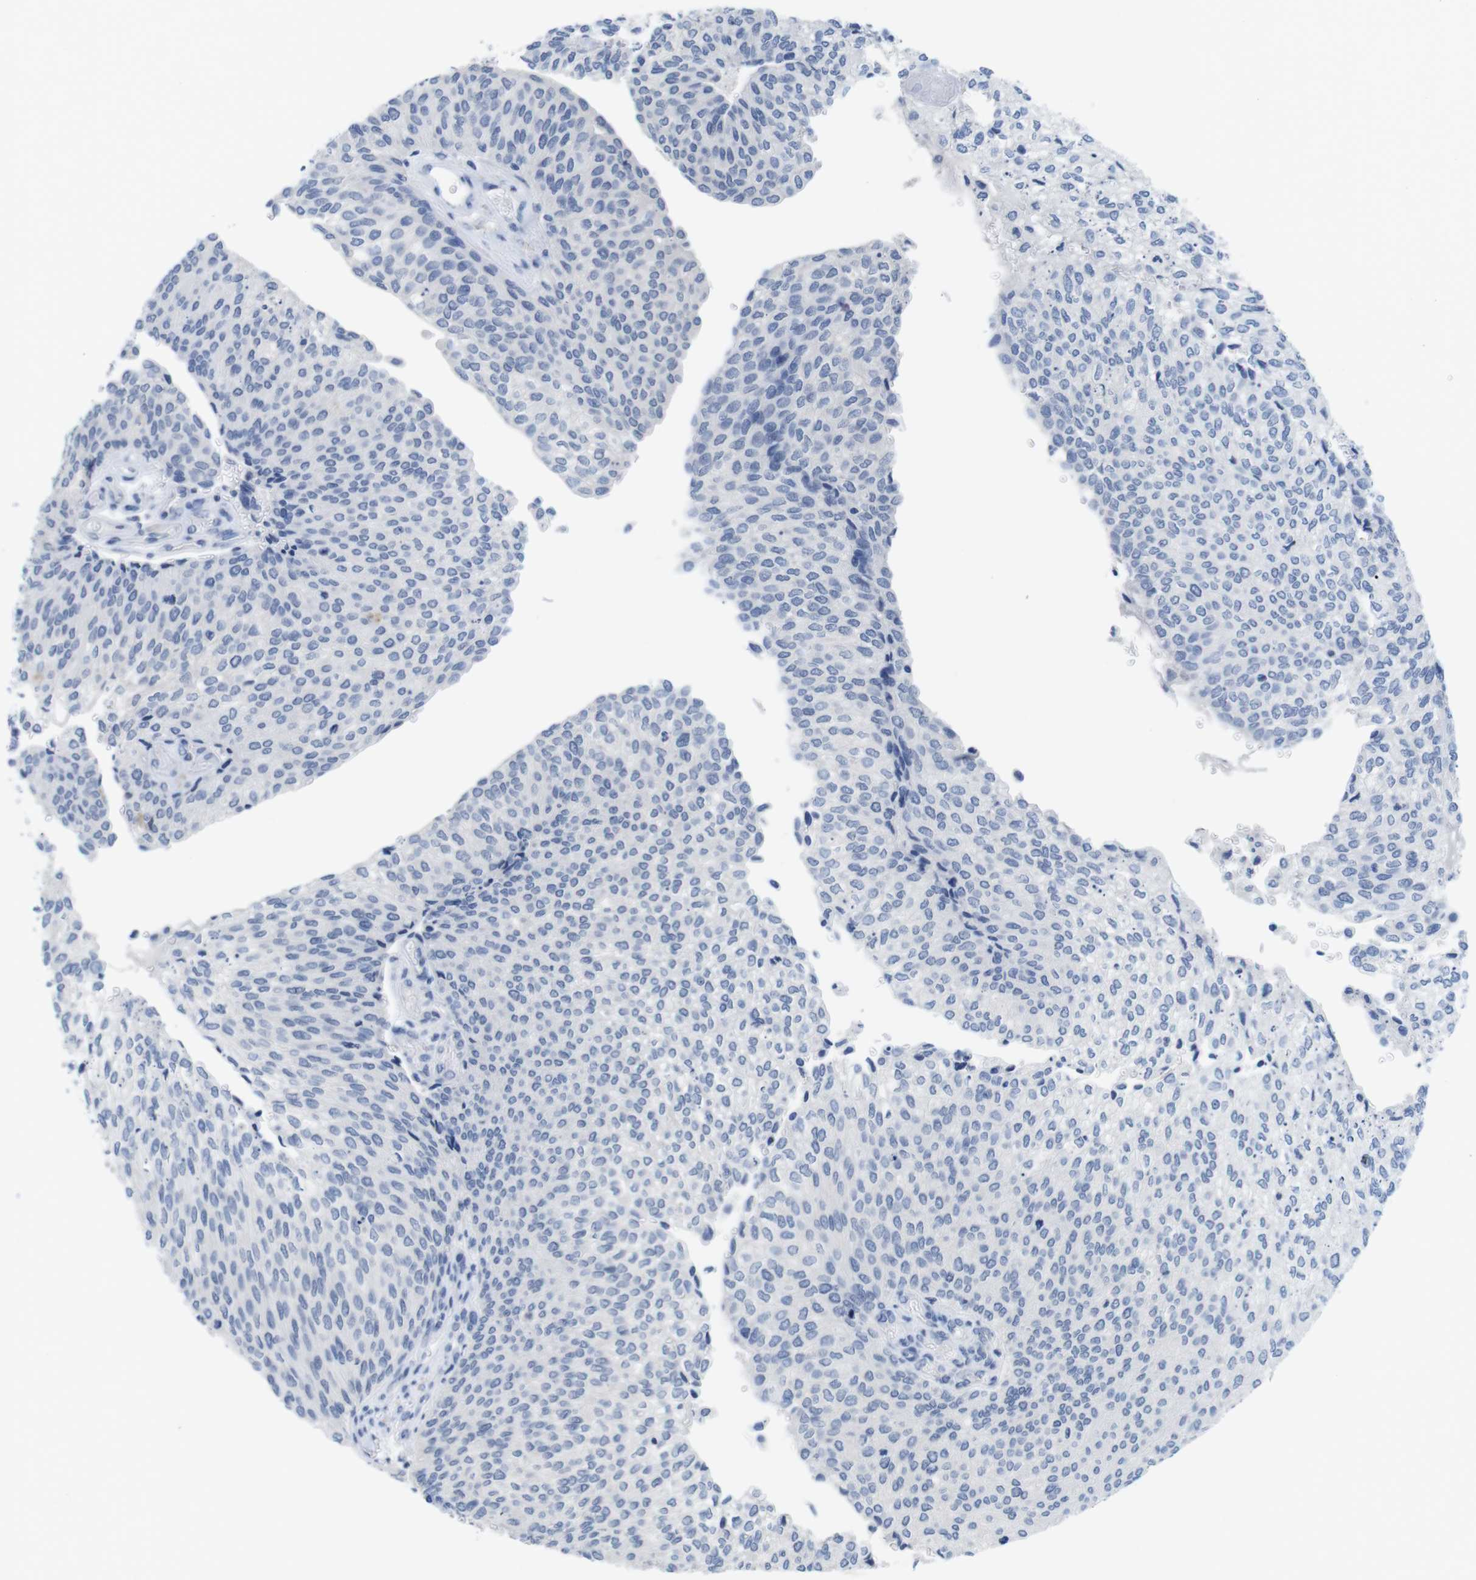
{"staining": {"intensity": "negative", "quantity": "none", "location": "none"}, "tissue": "urothelial cancer", "cell_type": "Tumor cells", "image_type": "cancer", "snomed": [{"axis": "morphology", "description": "Urothelial carcinoma, Low grade"}, {"axis": "topography", "description": "Urinary bladder"}], "caption": "The image shows no significant staining in tumor cells of low-grade urothelial carcinoma.", "gene": "MAP6", "patient": {"sex": "female", "age": 79}}